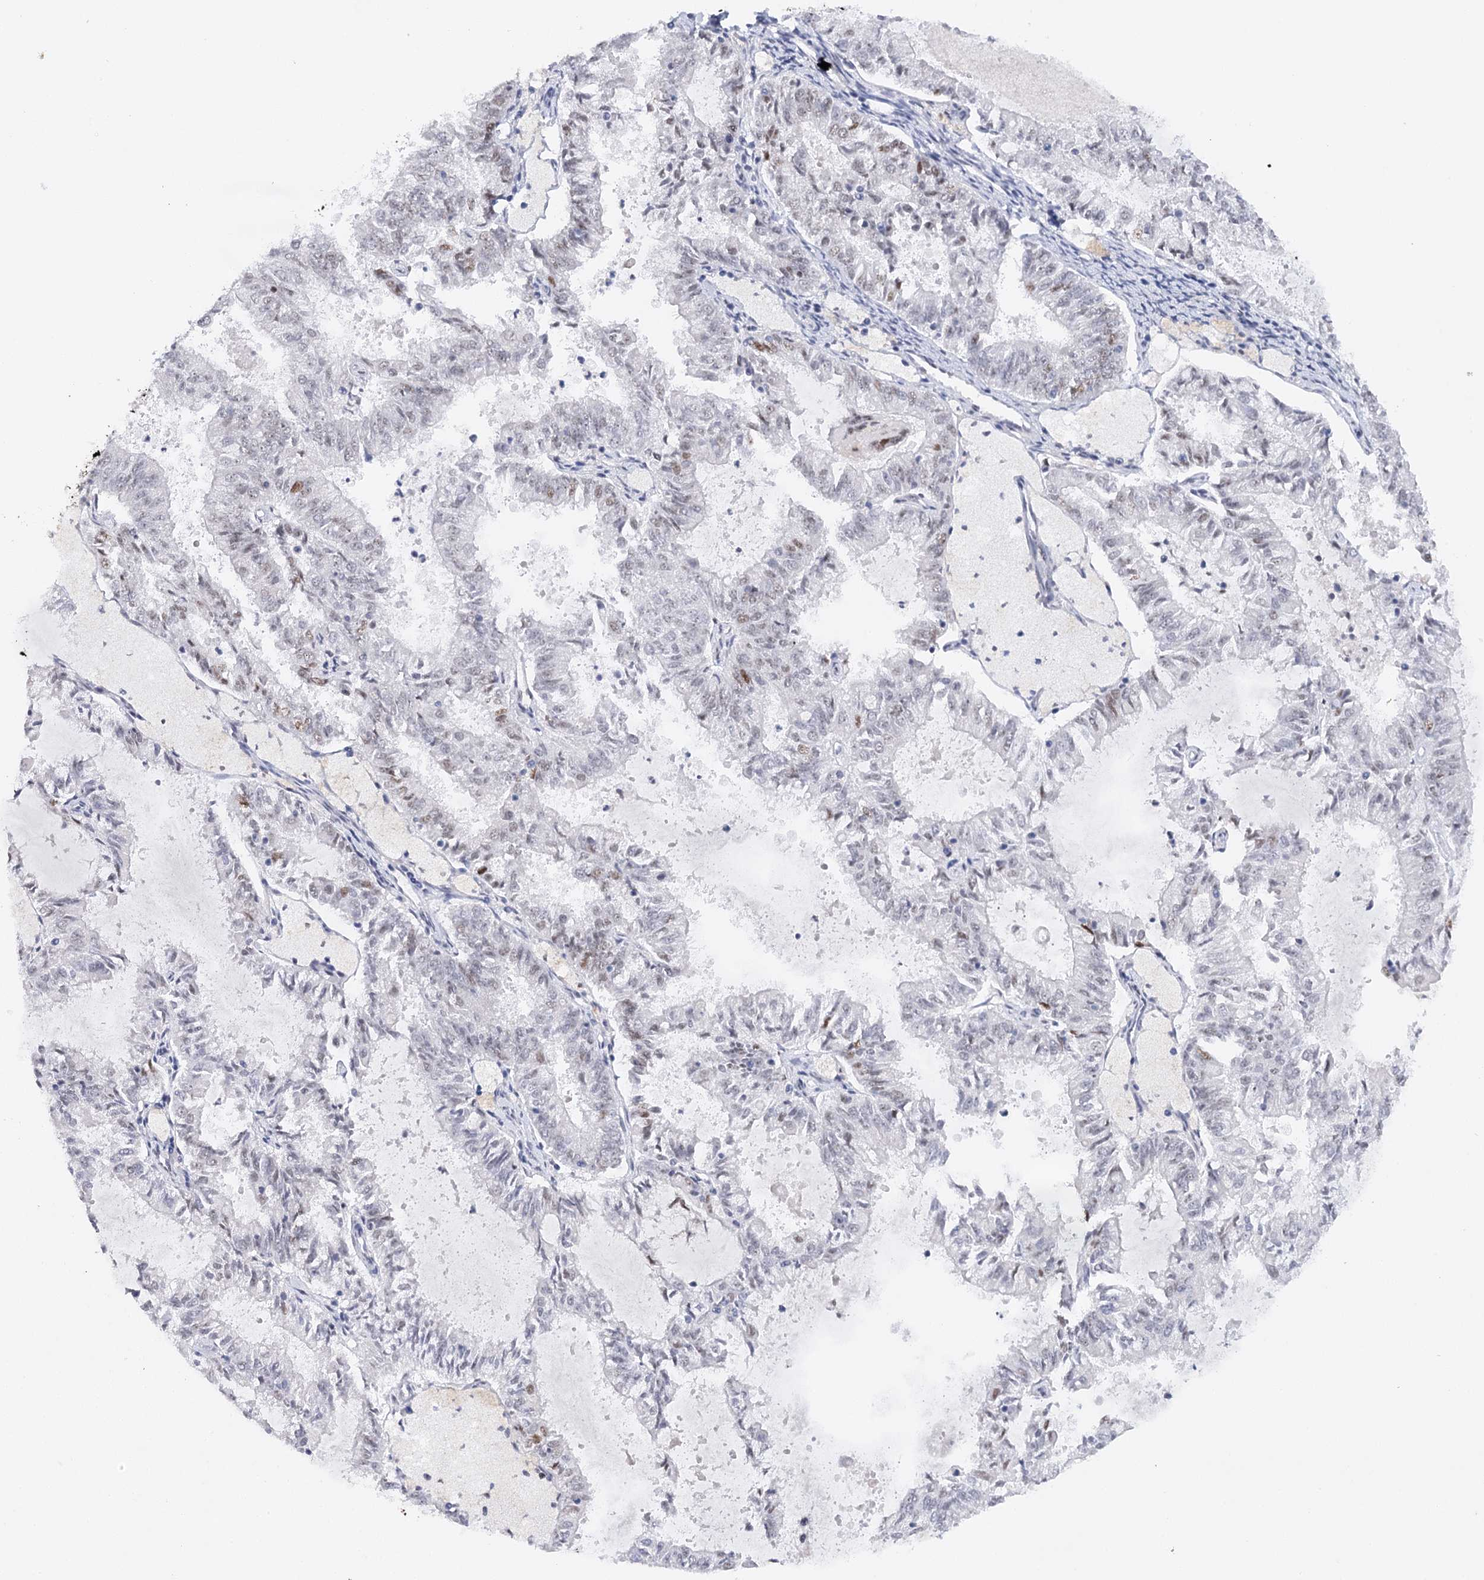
{"staining": {"intensity": "moderate", "quantity": "<25%", "location": "nuclear"}, "tissue": "endometrial cancer", "cell_type": "Tumor cells", "image_type": "cancer", "snomed": [{"axis": "morphology", "description": "Adenocarcinoma, NOS"}, {"axis": "topography", "description": "Endometrium"}], "caption": "The micrograph exhibits immunohistochemical staining of adenocarcinoma (endometrial). There is moderate nuclear expression is appreciated in about <25% of tumor cells.", "gene": "TP53", "patient": {"sex": "female", "age": 57}}